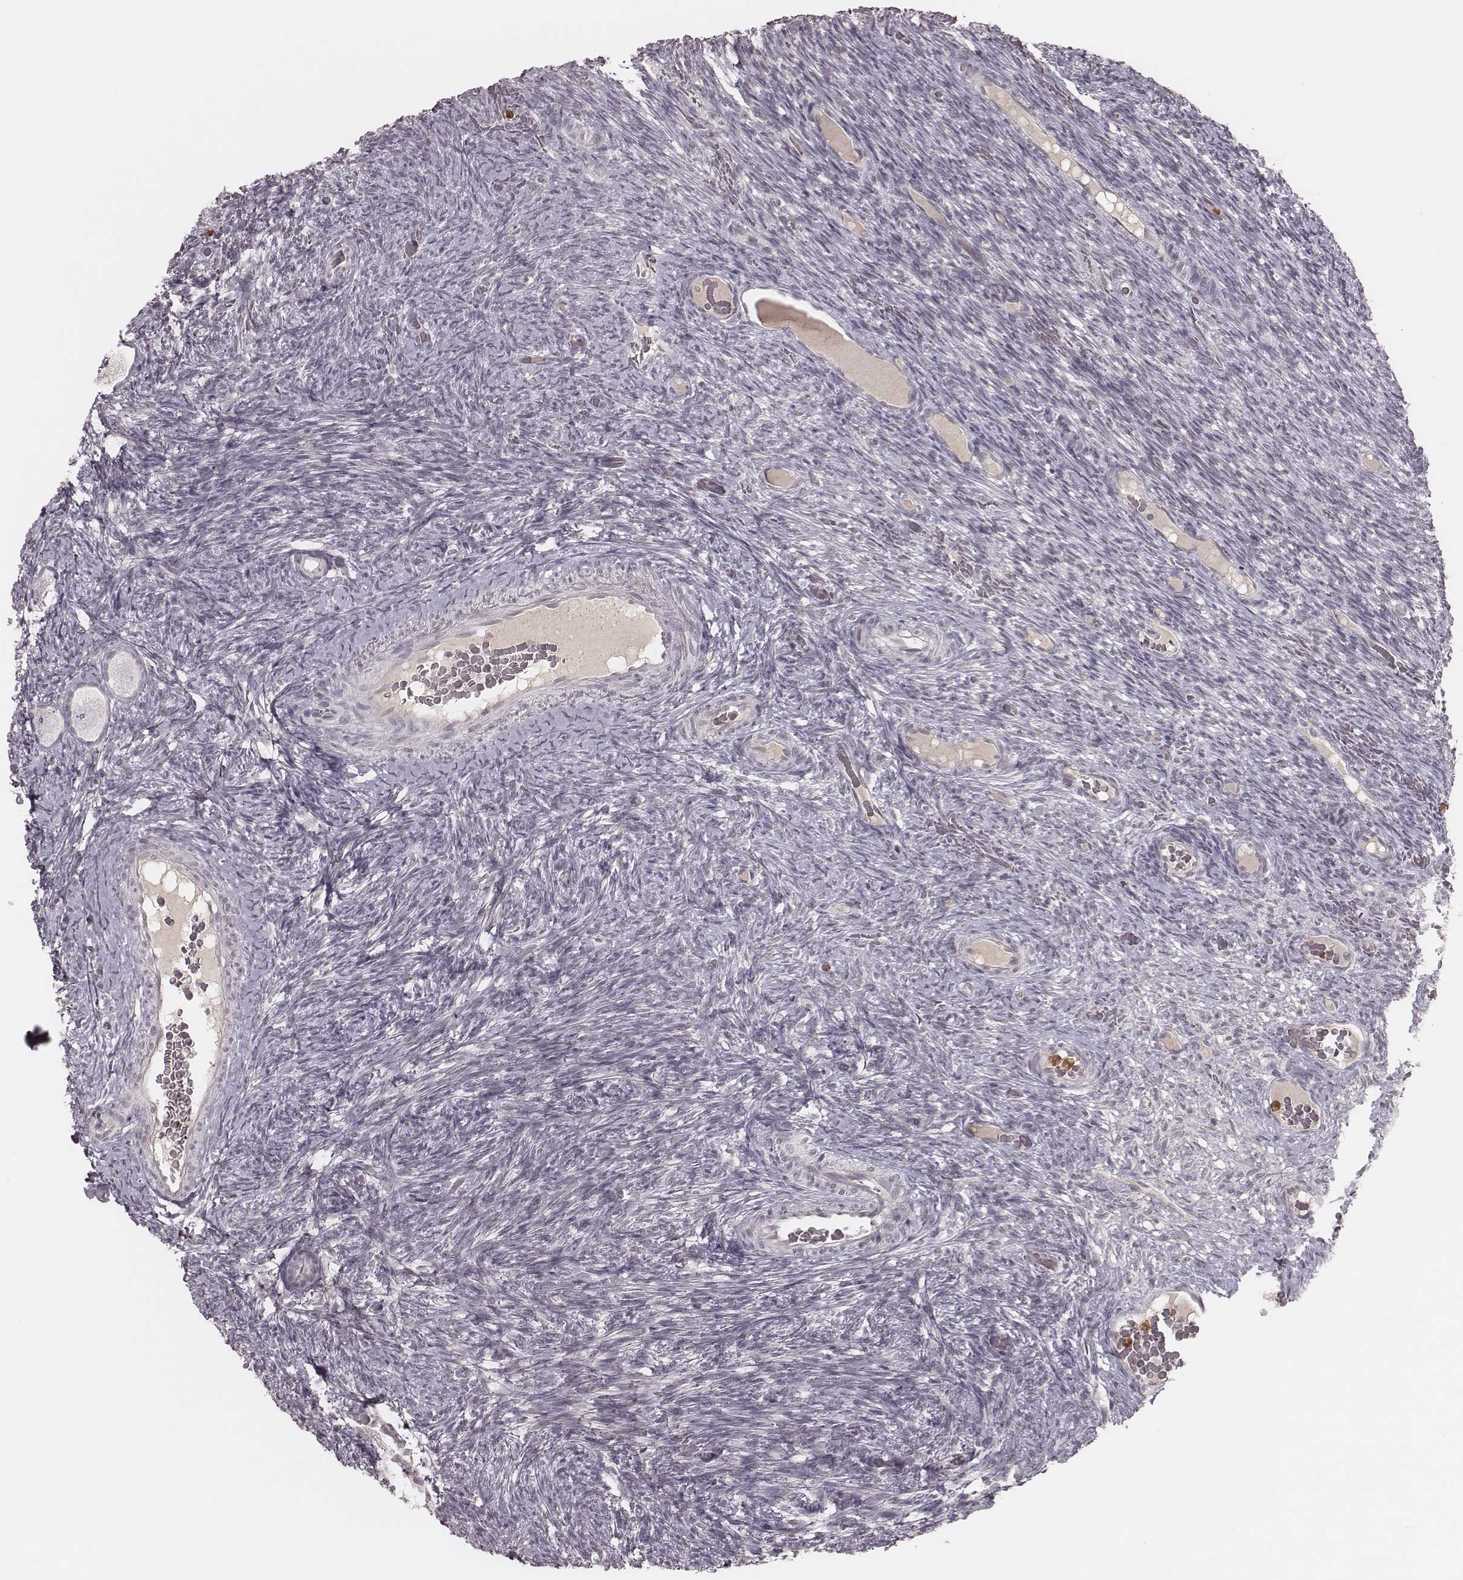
{"staining": {"intensity": "negative", "quantity": "none", "location": "none"}, "tissue": "ovary", "cell_type": "Ovarian stroma cells", "image_type": "normal", "snomed": [{"axis": "morphology", "description": "Normal tissue, NOS"}, {"axis": "topography", "description": "Ovary"}], "caption": "Histopathology image shows no significant protein expression in ovarian stroma cells of normal ovary. The staining was performed using DAB to visualize the protein expression in brown, while the nuclei were stained in blue with hematoxylin (Magnification: 20x).", "gene": "KITLG", "patient": {"sex": "female", "age": 34}}